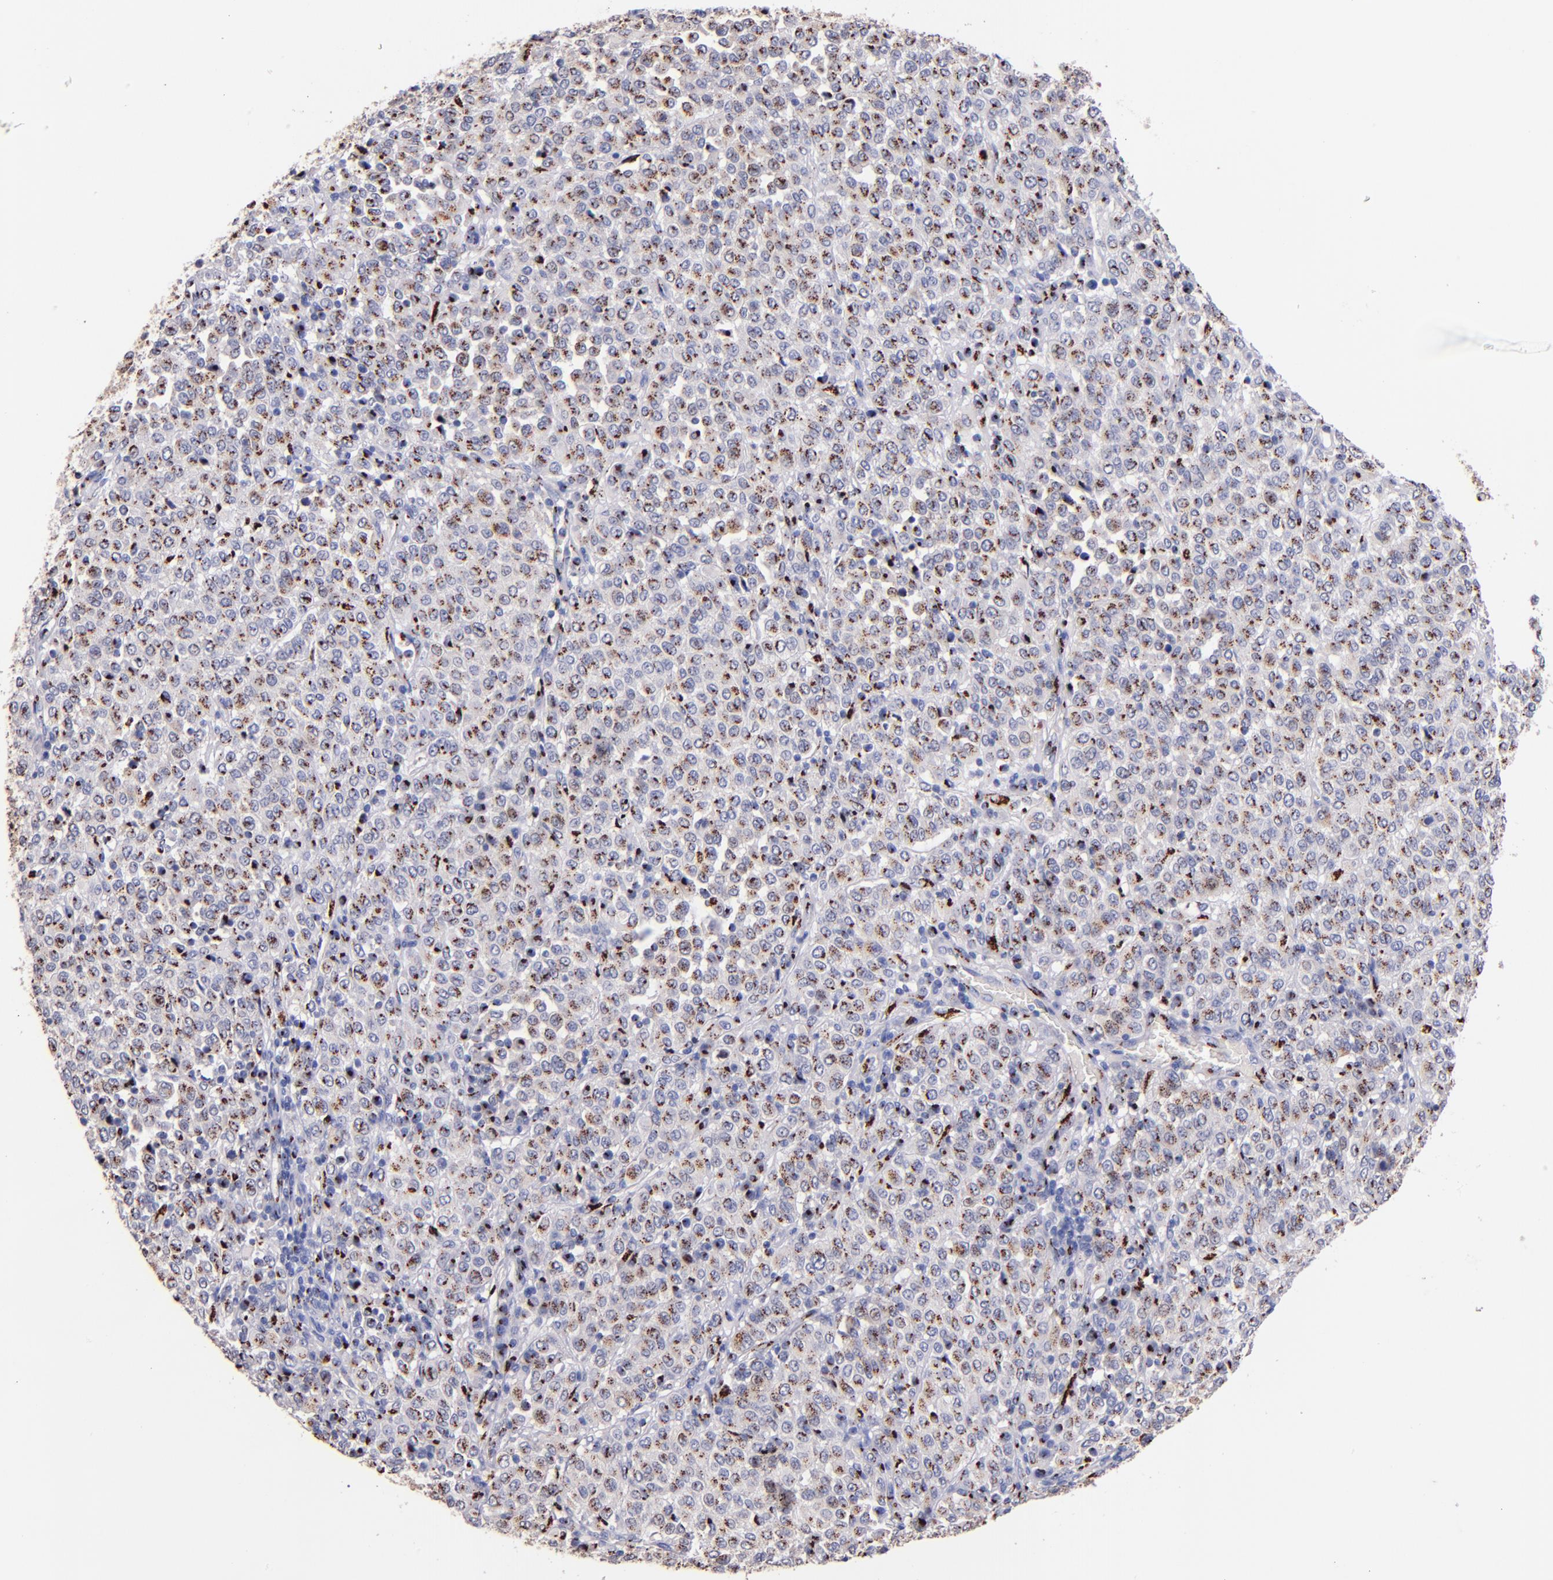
{"staining": {"intensity": "moderate", "quantity": "<25%", "location": "cytoplasmic/membranous"}, "tissue": "melanoma", "cell_type": "Tumor cells", "image_type": "cancer", "snomed": [{"axis": "morphology", "description": "Malignant melanoma, Metastatic site"}, {"axis": "topography", "description": "Pancreas"}], "caption": "Immunohistochemical staining of malignant melanoma (metastatic site) reveals low levels of moderate cytoplasmic/membranous positivity in approximately <25% of tumor cells.", "gene": "GOLIM4", "patient": {"sex": "female", "age": 30}}